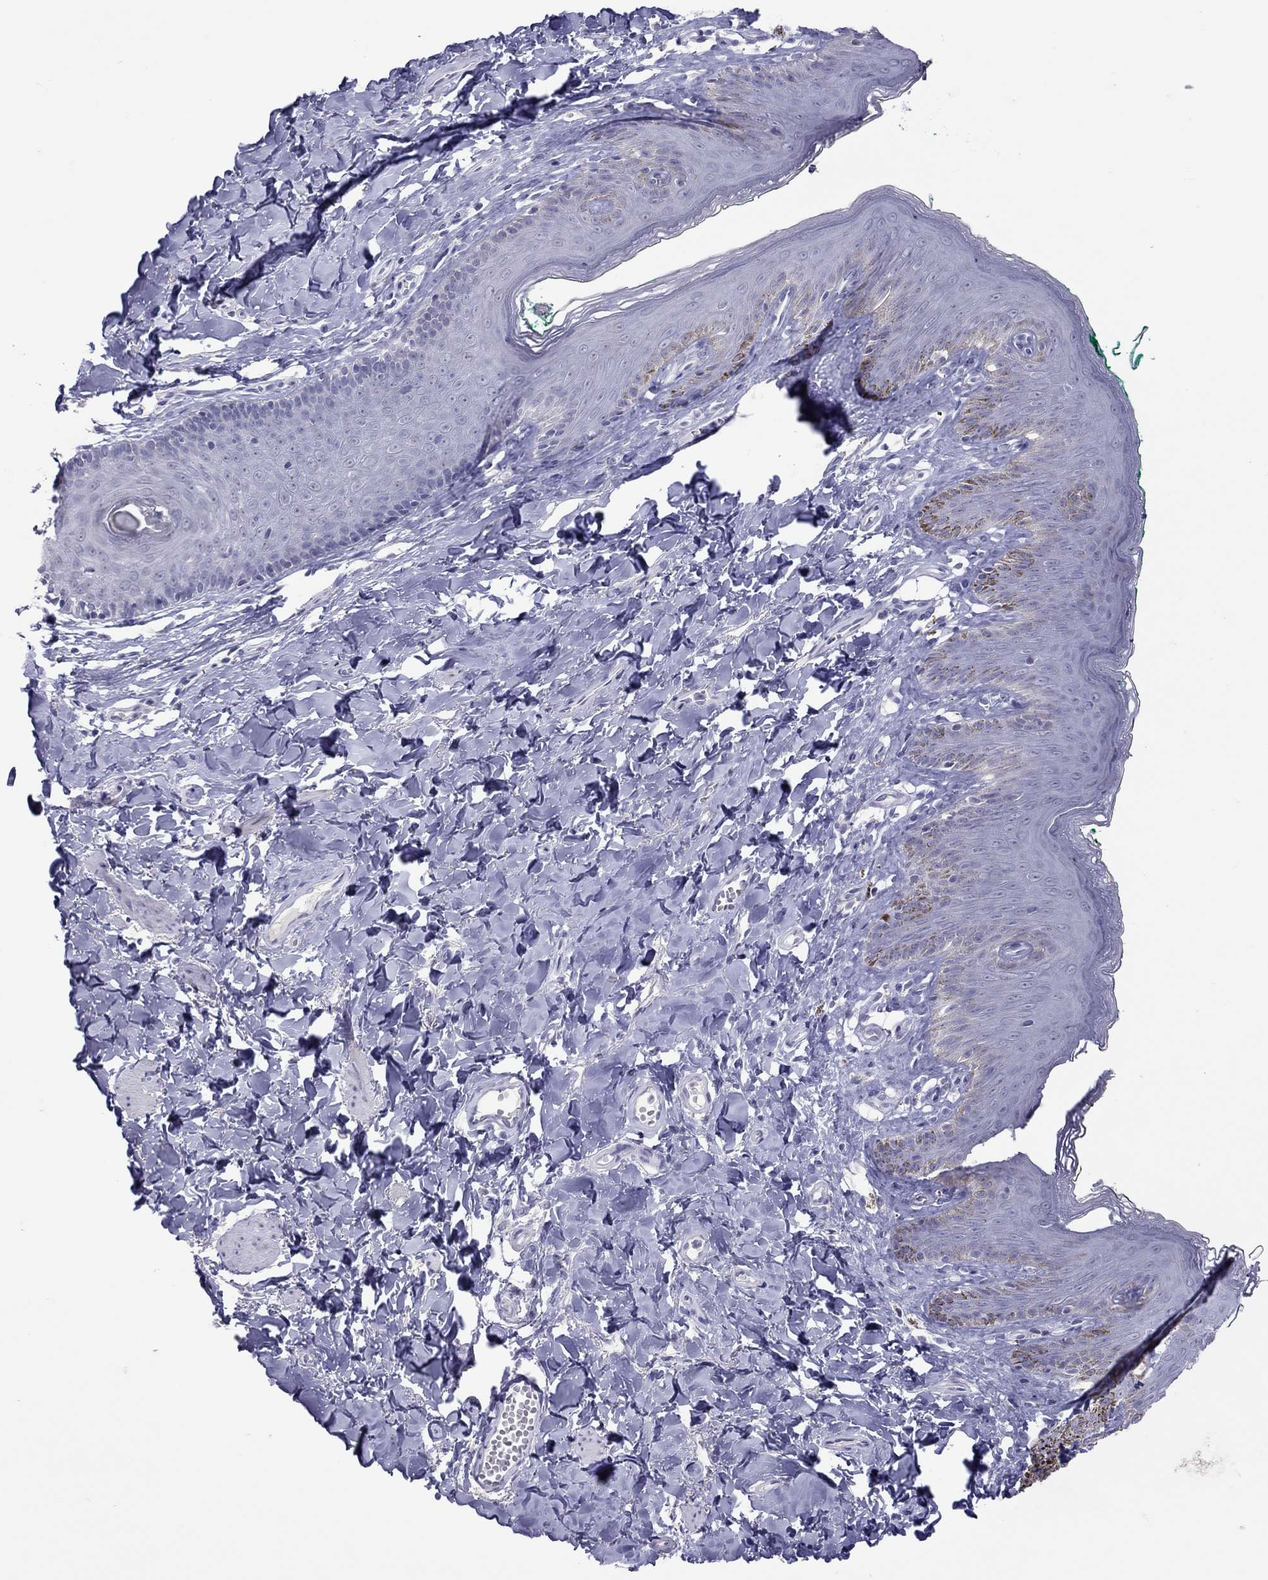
{"staining": {"intensity": "negative", "quantity": "none", "location": "none"}, "tissue": "skin", "cell_type": "Epidermal cells", "image_type": "normal", "snomed": [{"axis": "morphology", "description": "Normal tissue, NOS"}, {"axis": "topography", "description": "Vulva"}], "caption": "Epidermal cells are negative for brown protein staining in normal skin. Nuclei are stained in blue.", "gene": "MUC16", "patient": {"sex": "female", "age": 66}}